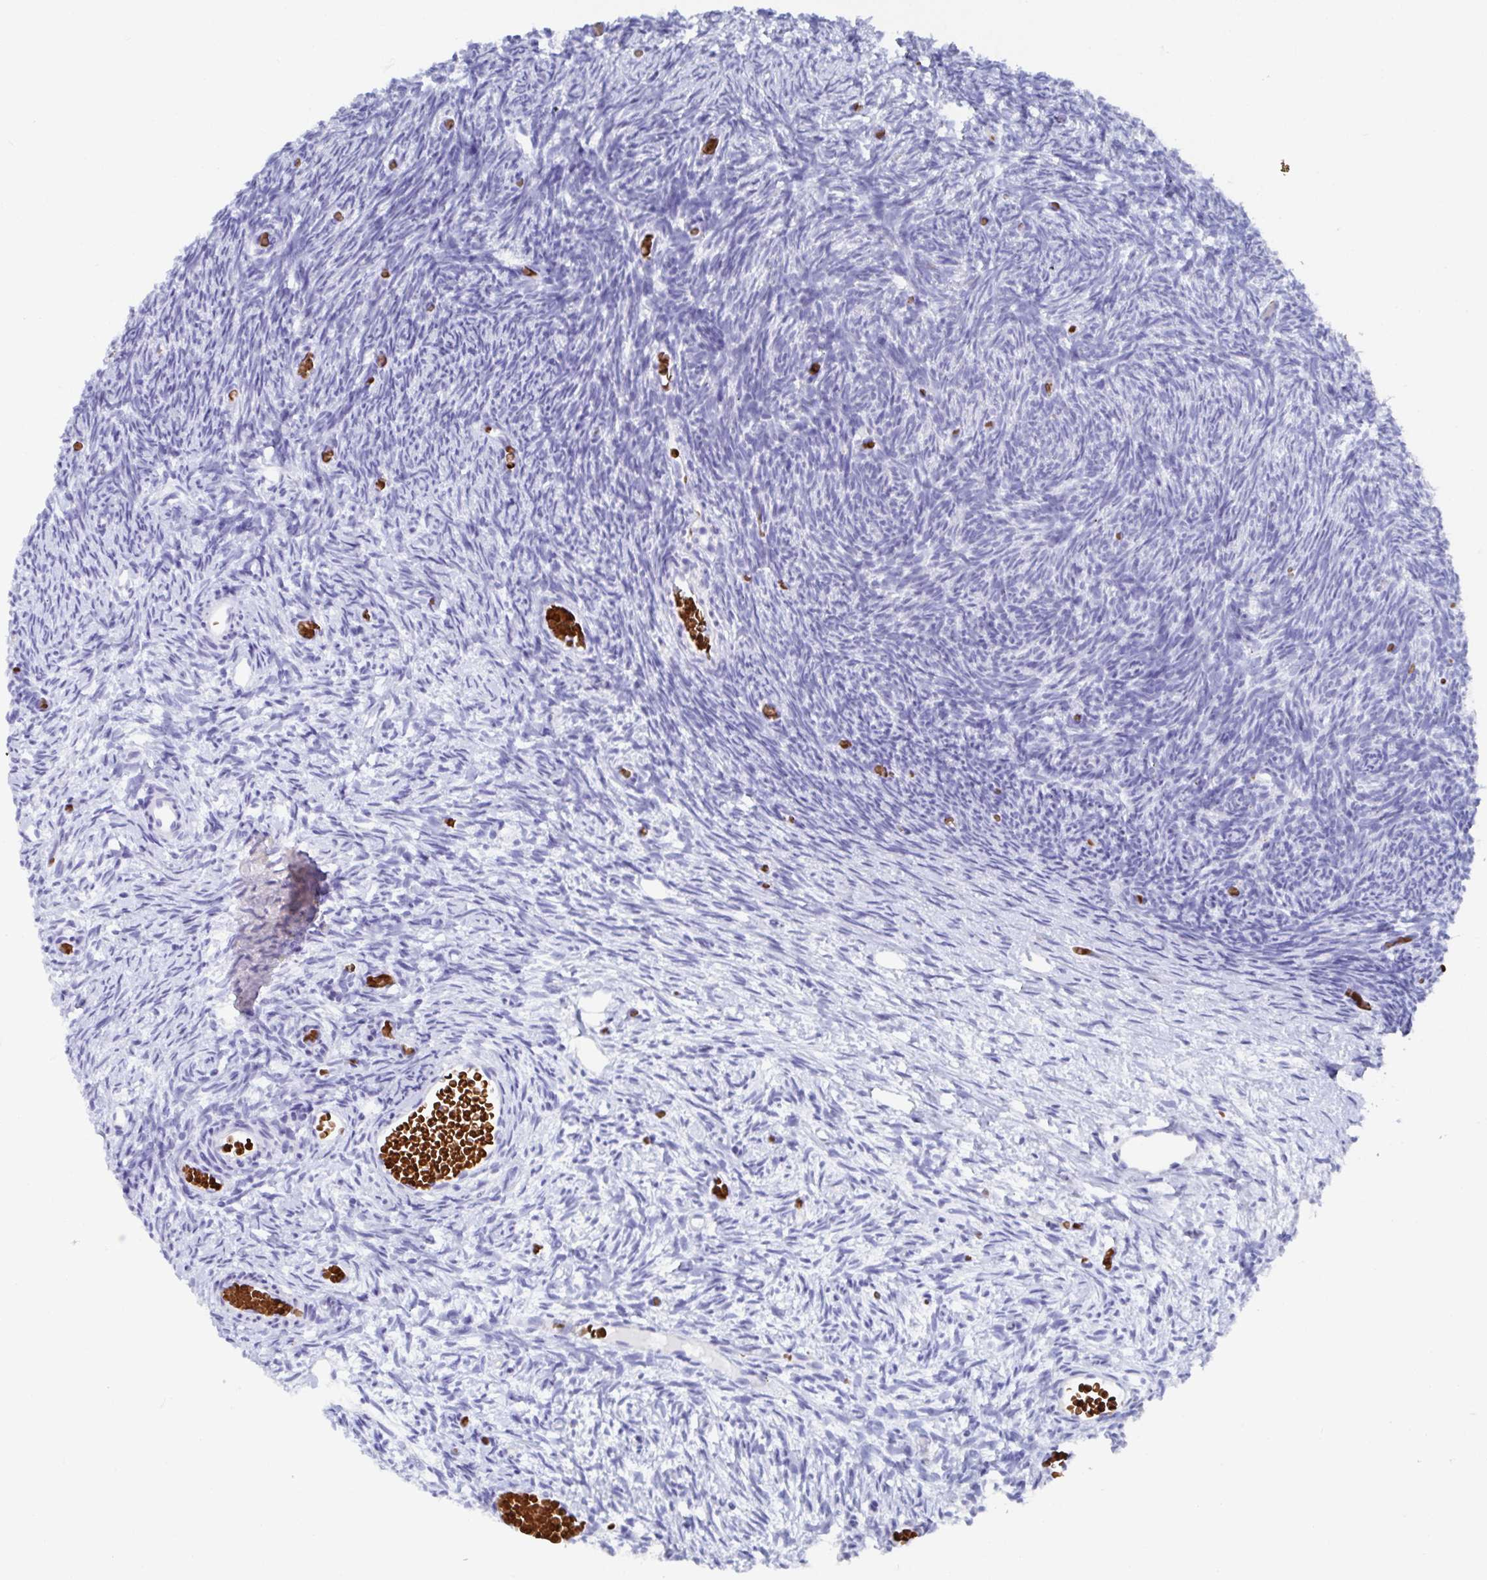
{"staining": {"intensity": "negative", "quantity": "none", "location": "none"}, "tissue": "ovary", "cell_type": "Ovarian stroma cells", "image_type": "normal", "snomed": [{"axis": "morphology", "description": "Normal tissue, NOS"}, {"axis": "topography", "description": "Ovary"}], "caption": "Ovary stained for a protein using immunohistochemistry (IHC) displays no expression ovarian stroma cells.", "gene": "CLDN8", "patient": {"sex": "female", "age": 39}}